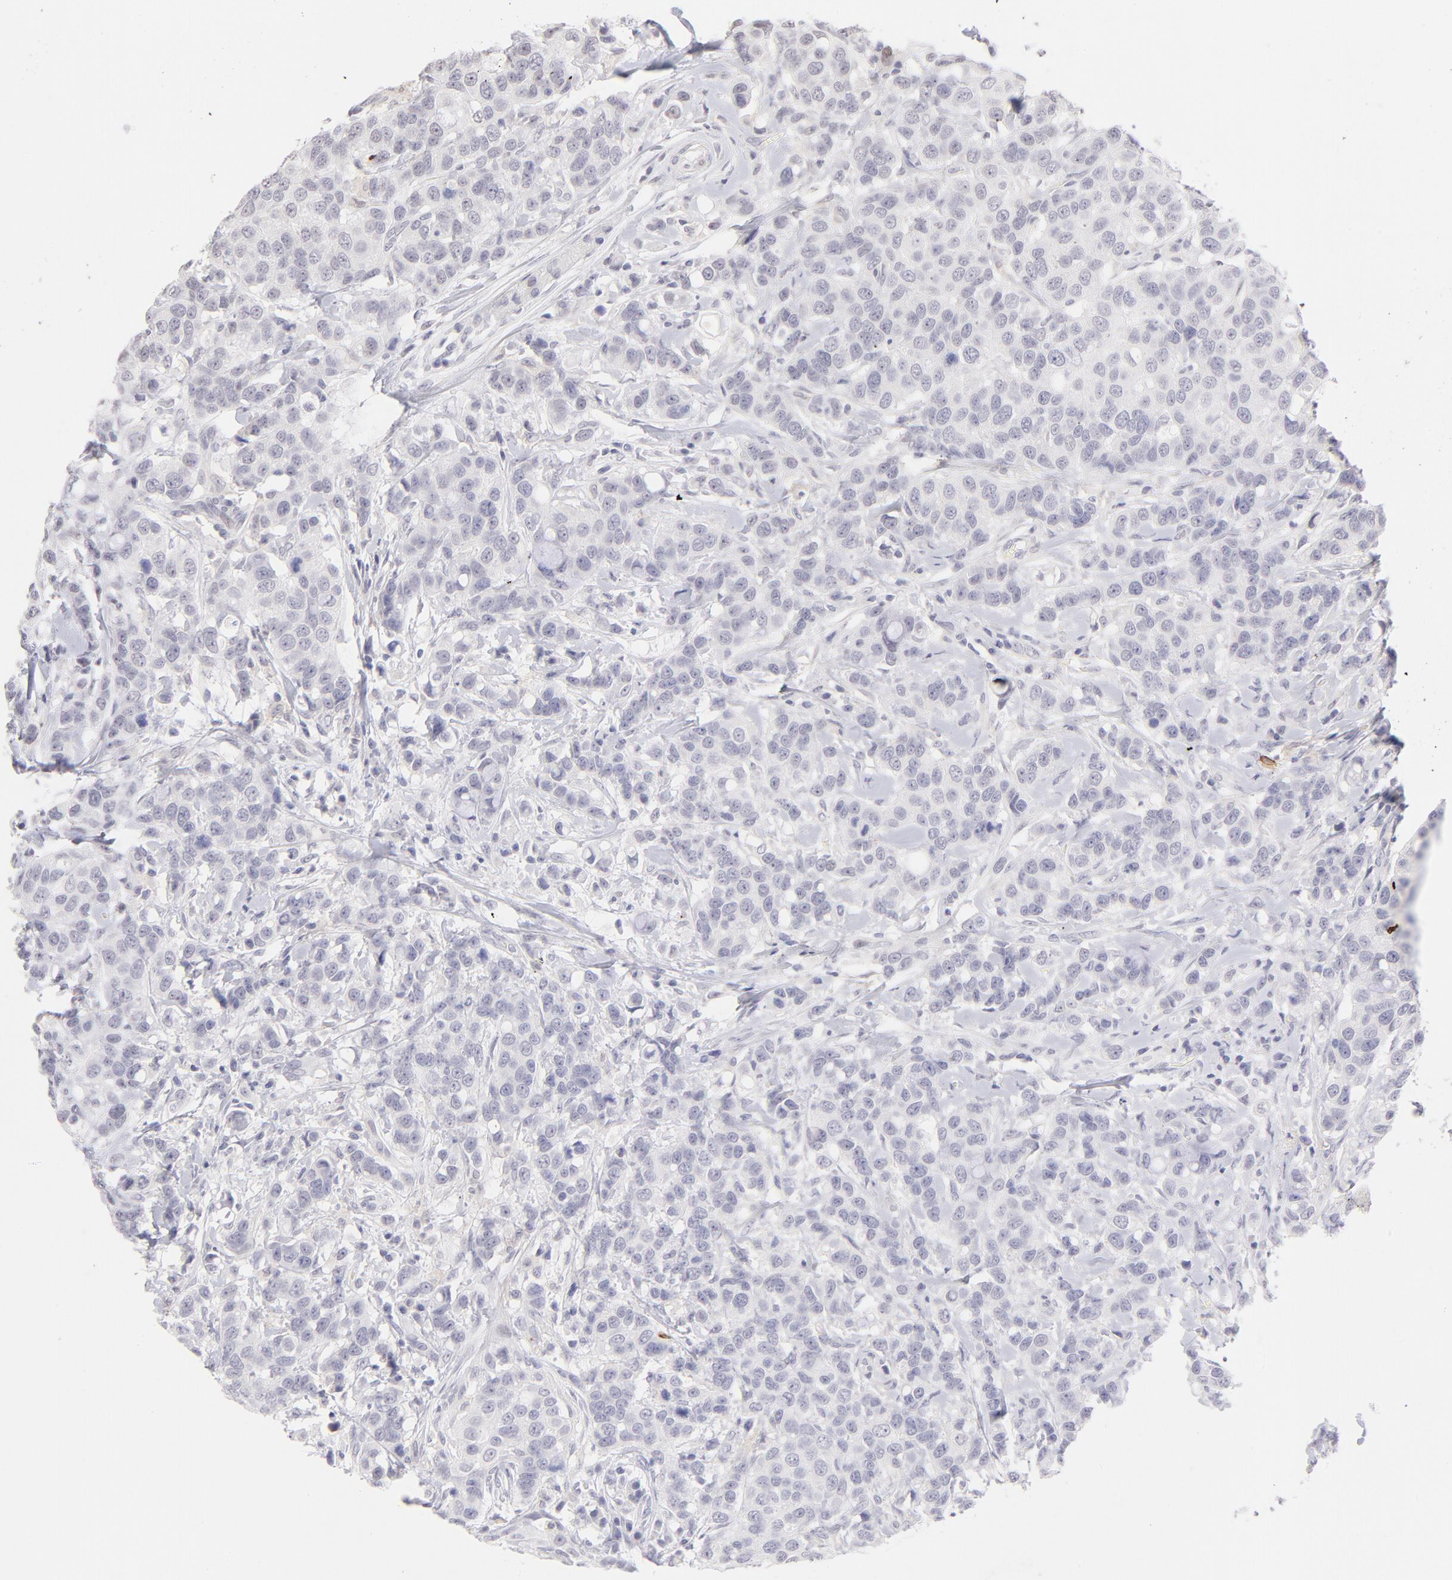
{"staining": {"intensity": "negative", "quantity": "none", "location": "none"}, "tissue": "breast cancer", "cell_type": "Tumor cells", "image_type": "cancer", "snomed": [{"axis": "morphology", "description": "Duct carcinoma"}, {"axis": "topography", "description": "Breast"}], "caption": "Immunohistochemistry (IHC) of intraductal carcinoma (breast) exhibits no expression in tumor cells.", "gene": "LTB4R", "patient": {"sex": "female", "age": 27}}